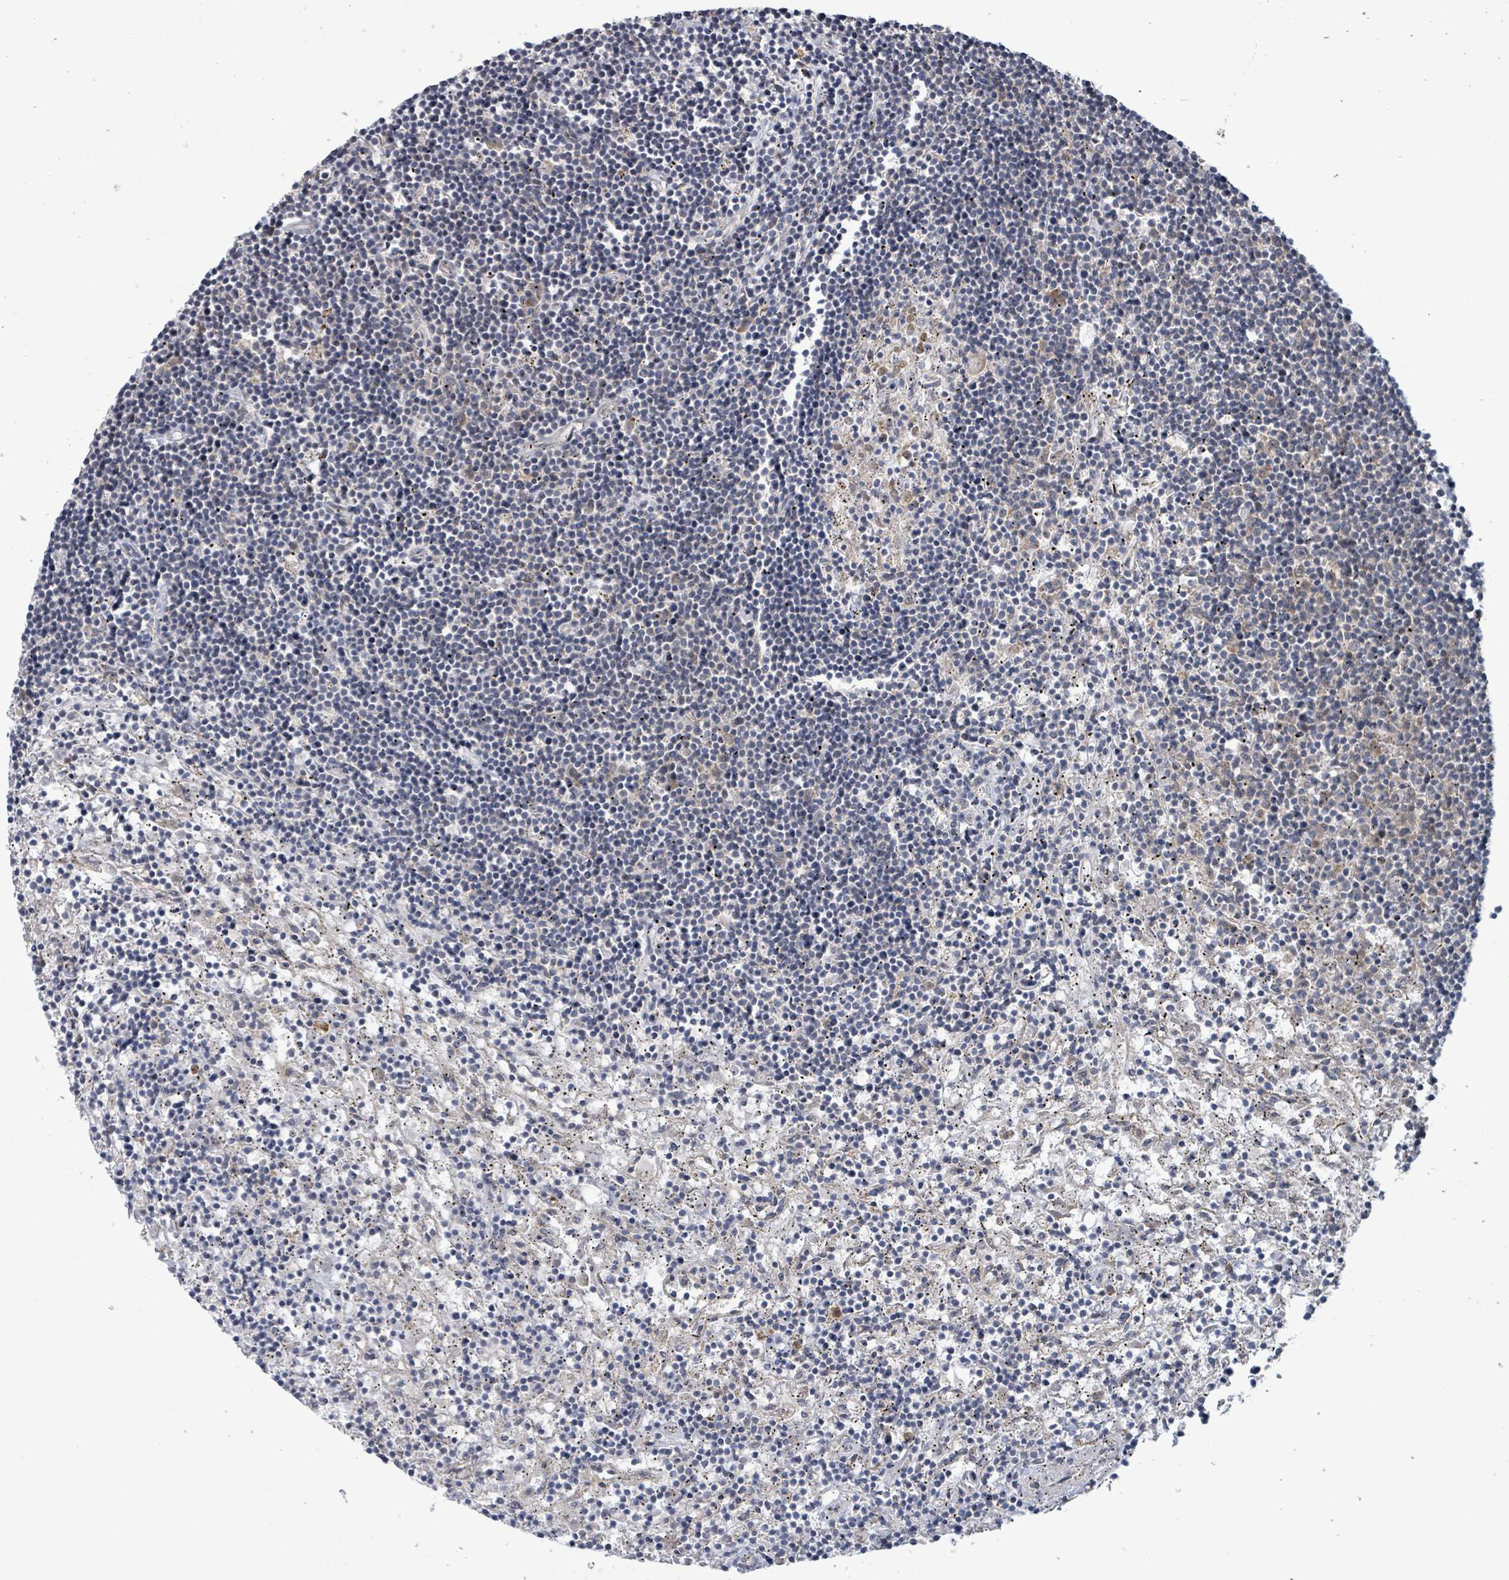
{"staining": {"intensity": "negative", "quantity": "none", "location": "none"}, "tissue": "lymphoma", "cell_type": "Tumor cells", "image_type": "cancer", "snomed": [{"axis": "morphology", "description": "Malignant lymphoma, non-Hodgkin's type, Low grade"}, {"axis": "topography", "description": "Spleen"}], "caption": "This is an IHC image of lymphoma. There is no positivity in tumor cells.", "gene": "RPL32", "patient": {"sex": "male", "age": 76}}